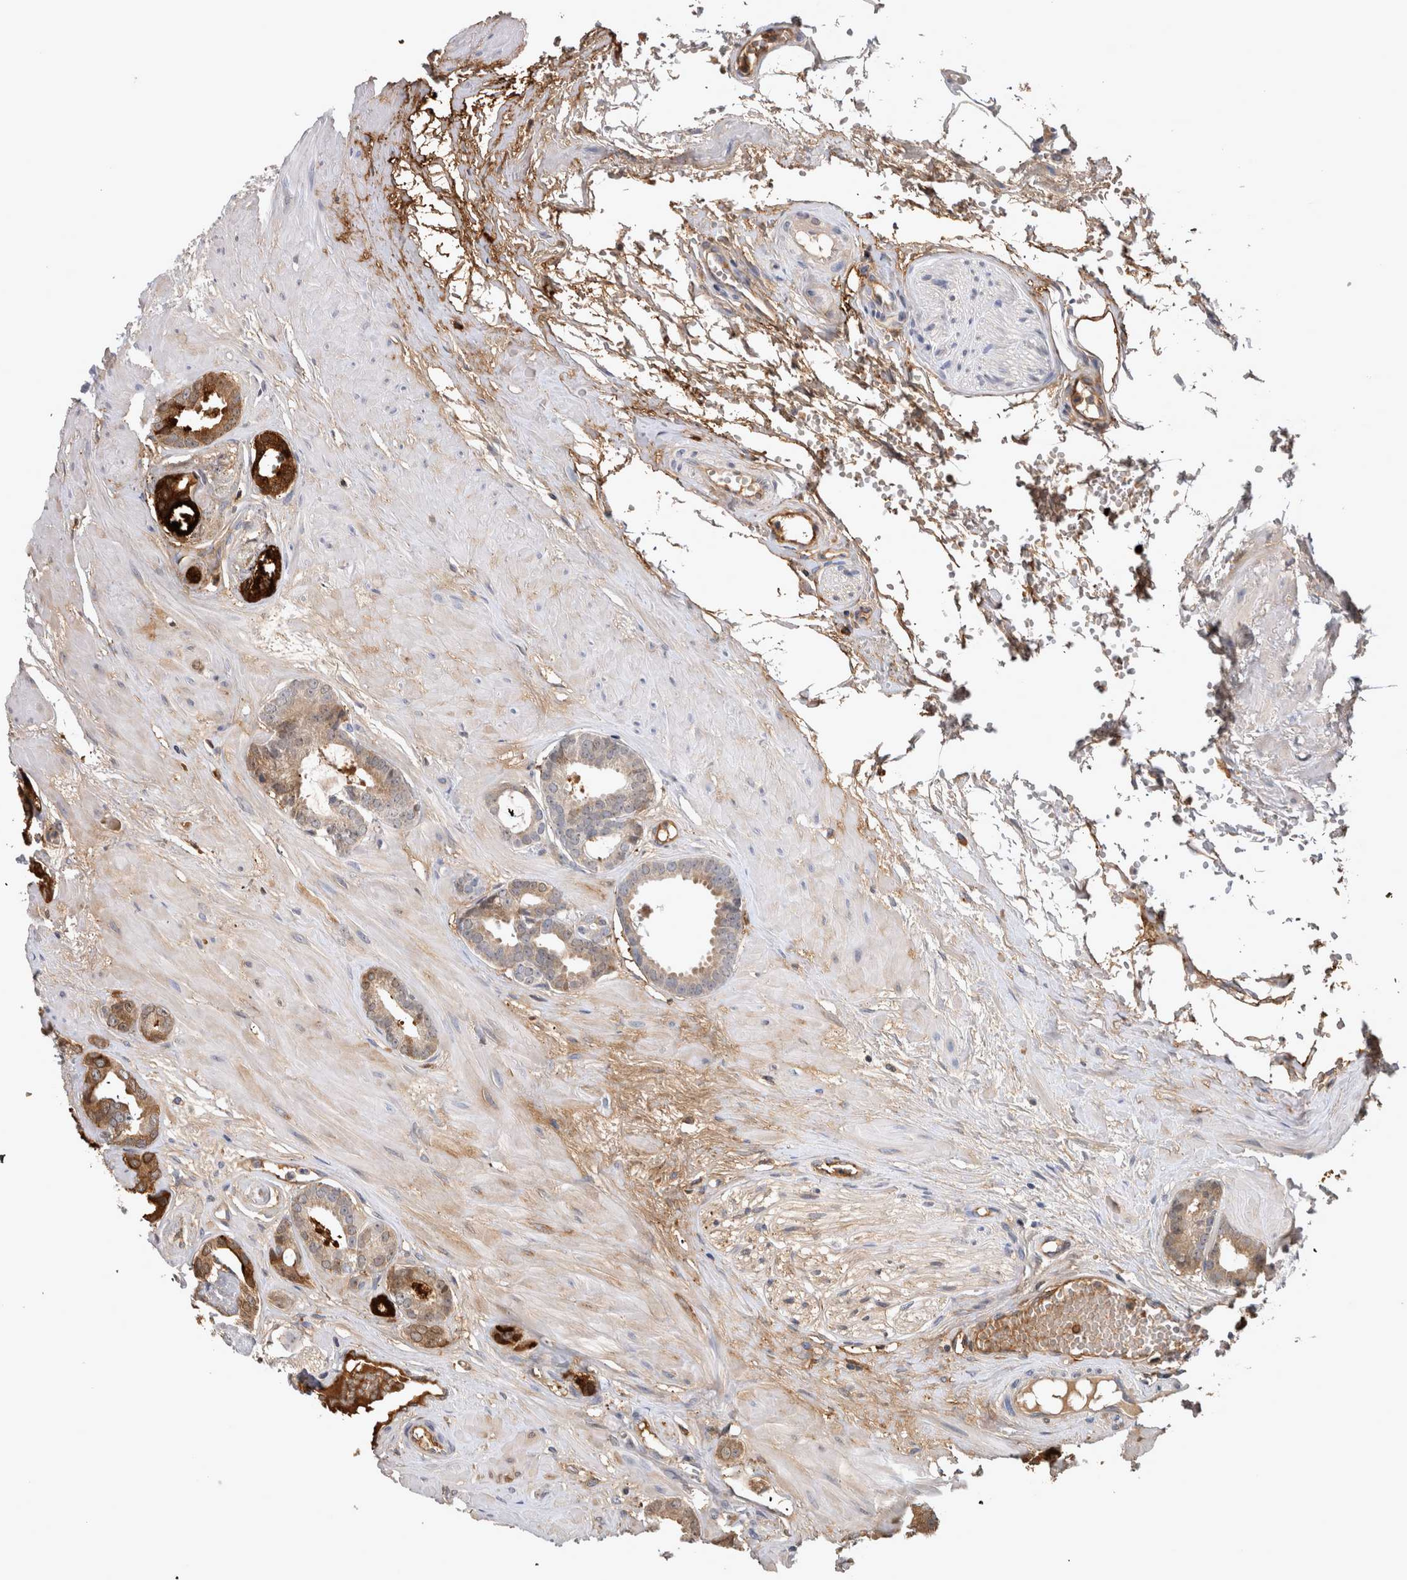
{"staining": {"intensity": "strong", "quantity": ">75%", "location": "cytoplasmic/membranous"}, "tissue": "prostate cancer", "cell_type": "Tumor cells", "image_type": "cancer", "snomed": [{"axis": "morphology", "description": "Adenocarcinoma, Low grade"}, {"axis": "topography", "description": "Prostate"}], "caption": "About >75% of tumor cells in human prostate cancer (adenocarcinoma (low-grade)) display strong cytoplasmic/membranous protein staining as visualized by brown immunohistochemical staining.", "gene": "MSMB", "patient": {"sex": "male", "age": 53}}